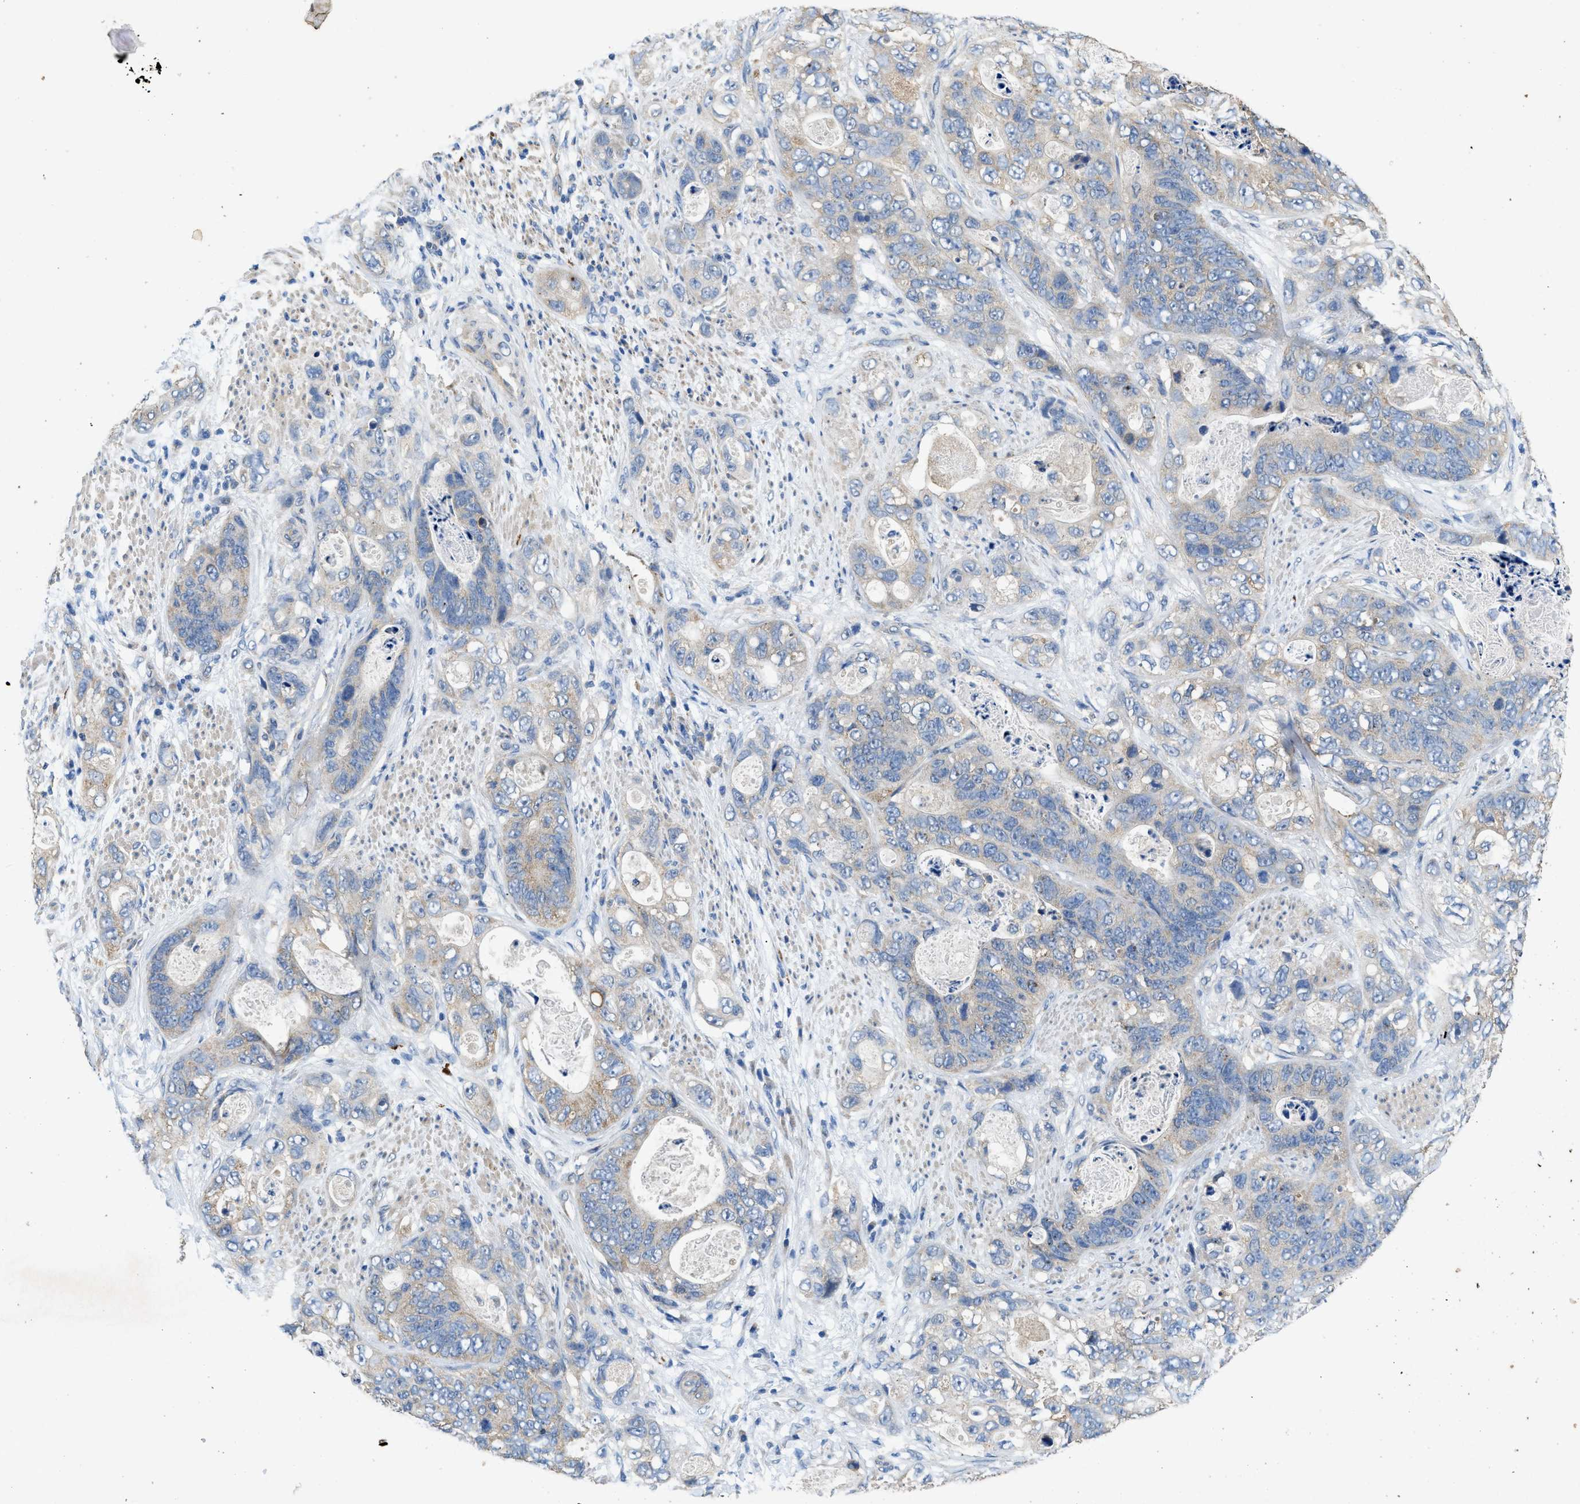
{"staining": {"intensity": "weak", "quantity": "<25%", "location": "cytoplasmic/membranous"}, "tissue": "stomach cancer", "cell_type": "Tumor cells", "image_type": "cancer", "snomed": [{"axis": "morphology", "description": "Adenocarcinoma, NOS"}, {"axis": "topography", "description": "Stomach"}], "caption": "Stomach cancer (adenocarcinoma) stained for a protein using IHC exhibits no expression tumor cells.", "gene": "CDK15", "patient": {"sex": "female", "age": 89}}